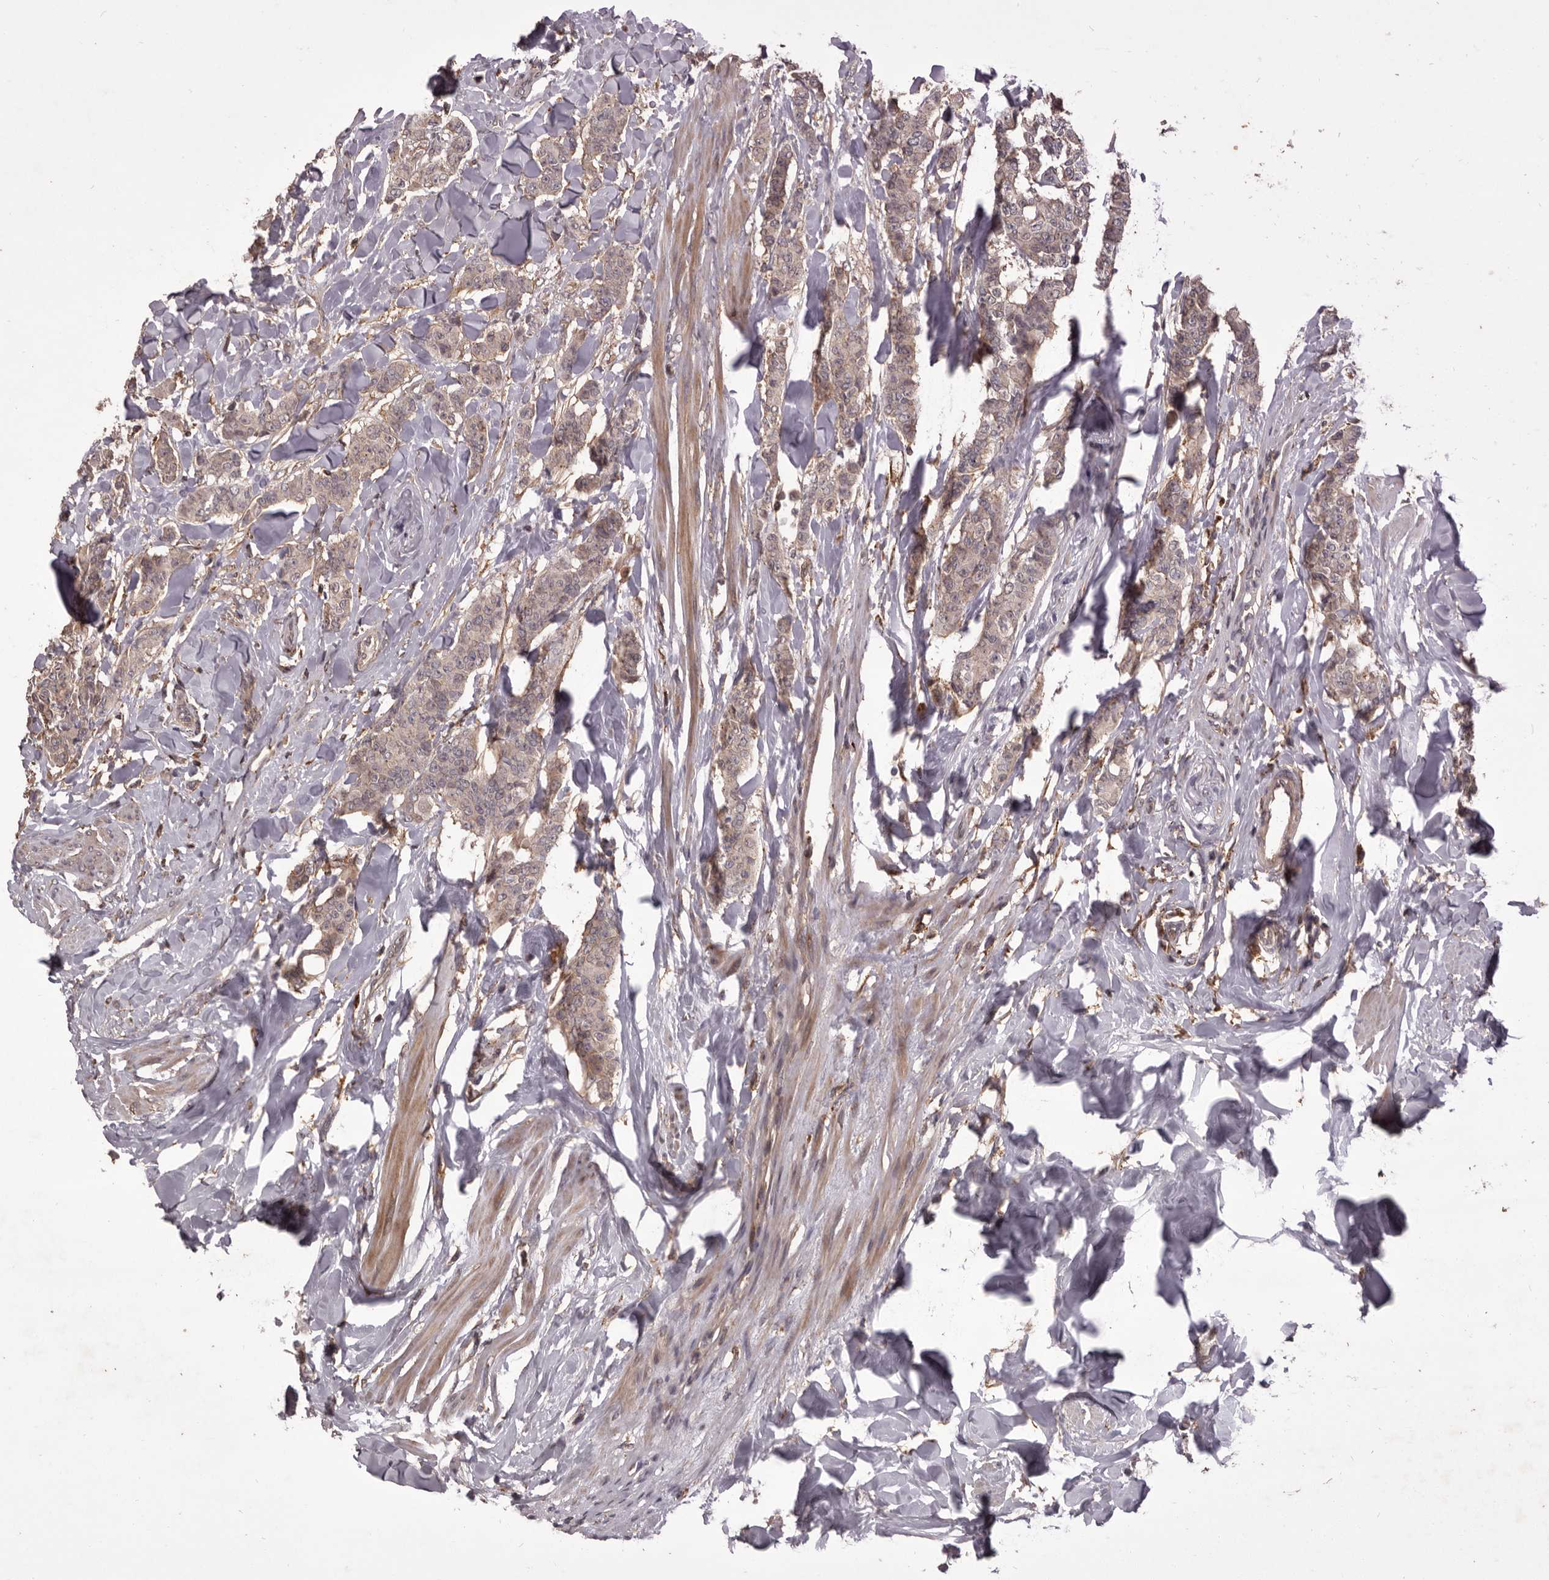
{"staining": {"intensity": "weak", "quantity": ">75%", "location": "cytoplasmic/membranous"}, "tissue": "breast cancer", "cell_type": "Tumor cells", "image_type": "cancer", "snomed": [{"axis": "morphology", "description": "Duct carcinoma"}, {"axis": "topography", "description": "Breast"}], "caption": "Immunohistochemistry staining of infiltrating ductal carcinoma (breast), which shows low levels of weak cytoplasmic/membranous staining in about >75% of tumor cells indicating weak cytoplasmic/membranous protein positivity. The staining was performed using DAB (3,3'-diaminobenzidine) (brown) for protein detection and nuclei were counterstained in hematoxylin (blue).", "gene": "GLIPR2", "patient": {"sex": "female", "age": 40}}